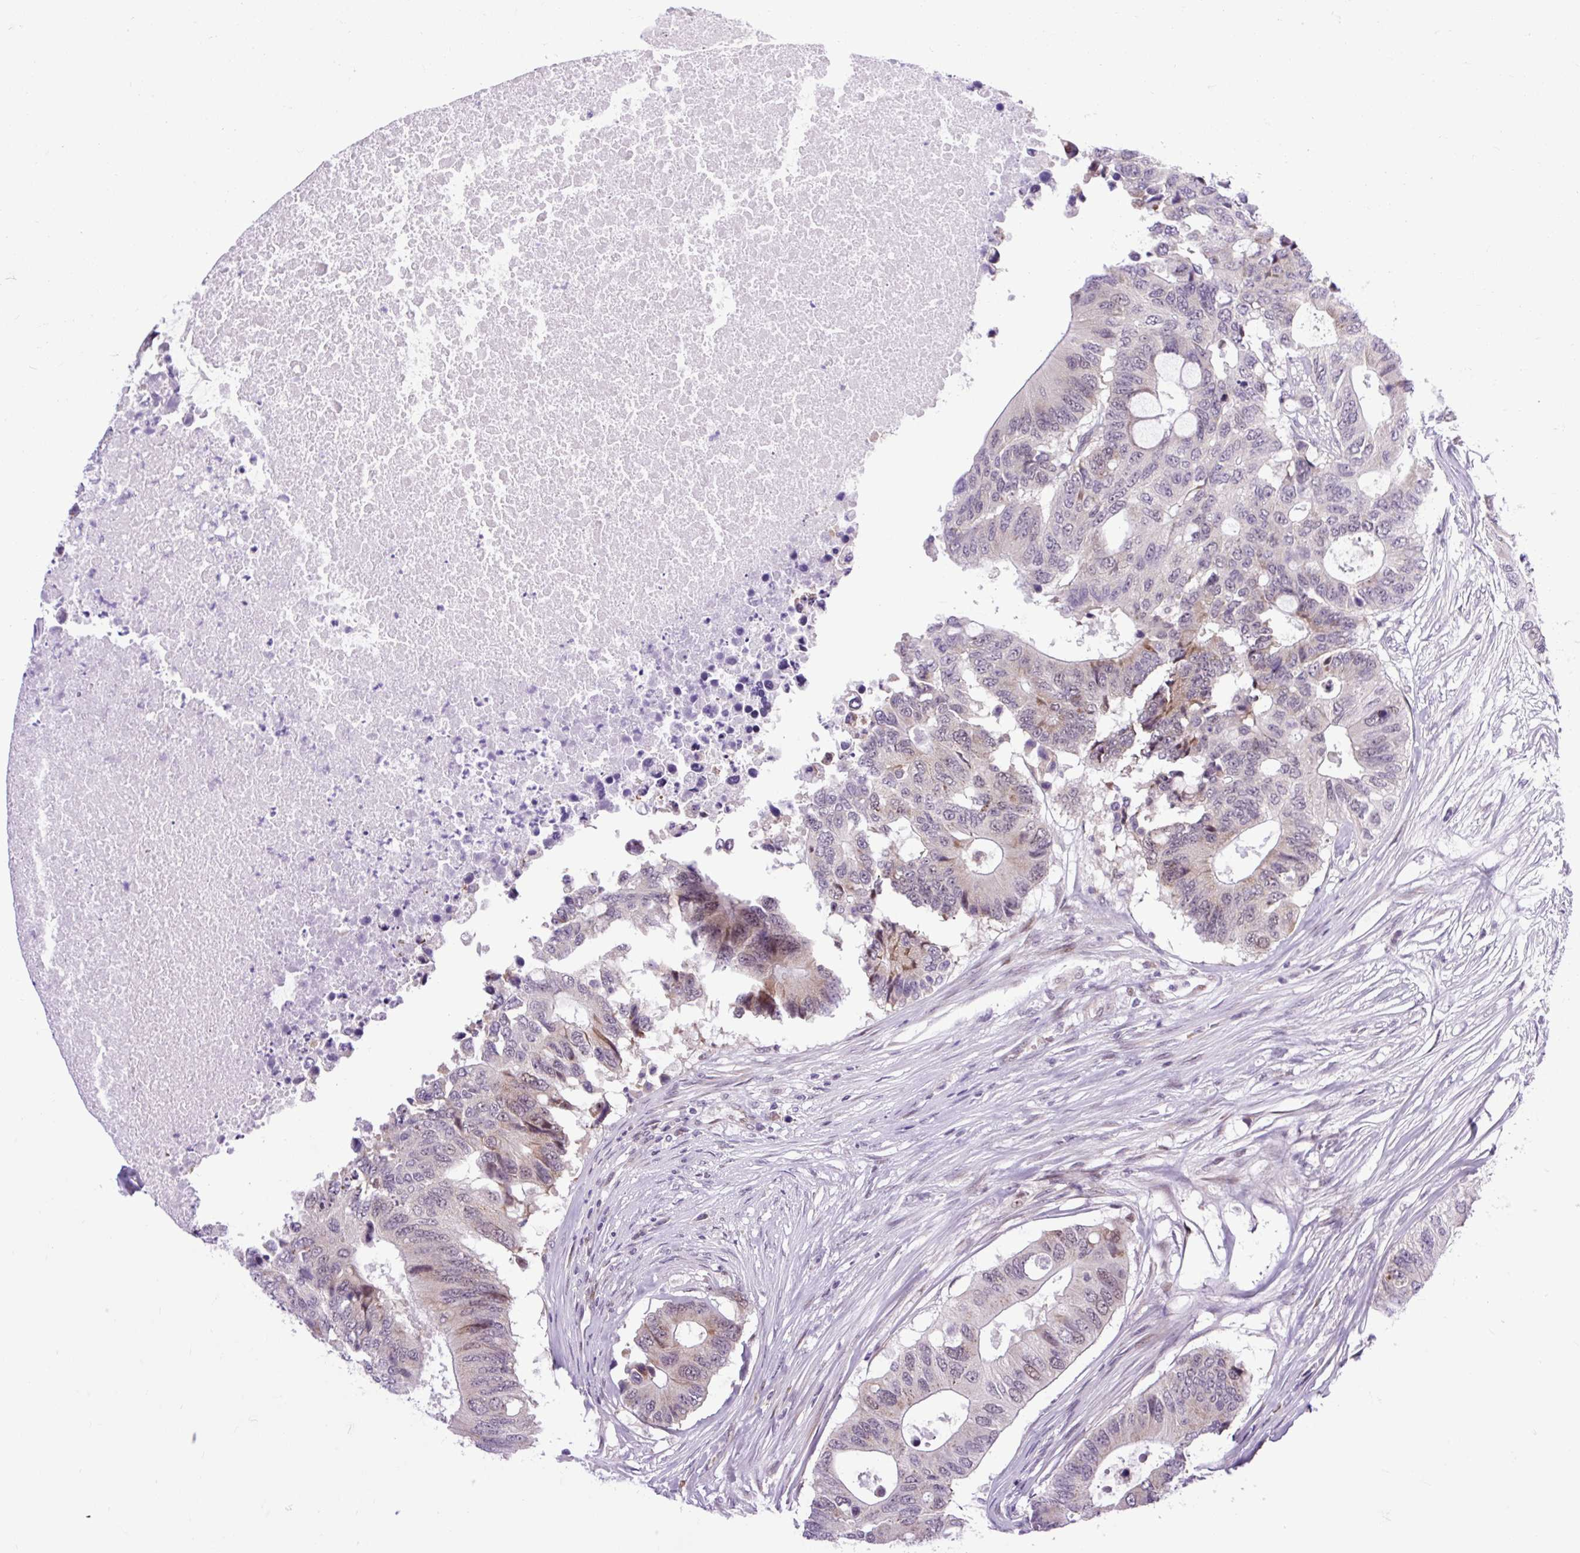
{"staining": {"intensity": "weak", "quantity": "25%-75%", "location": "cytoplasmic/membranous"}, "tissue": "colorectal cancer", "cell_type": "Tumor cells", "image_type": "cancer", "snomed": [{"axis": "morphology", "description": "Adenocarcinoma, NOS"}, {"axis": "topography", "description": "Colon"}], "caption": "Immunohistochemical staining of colorectal adenocarcinoma exhibits weak cytoplasmic/membranous protein expression in about 25%-75% of tumor cells.", "gene": "CLK2", "patient": {"sex": "male", "age": 71}}